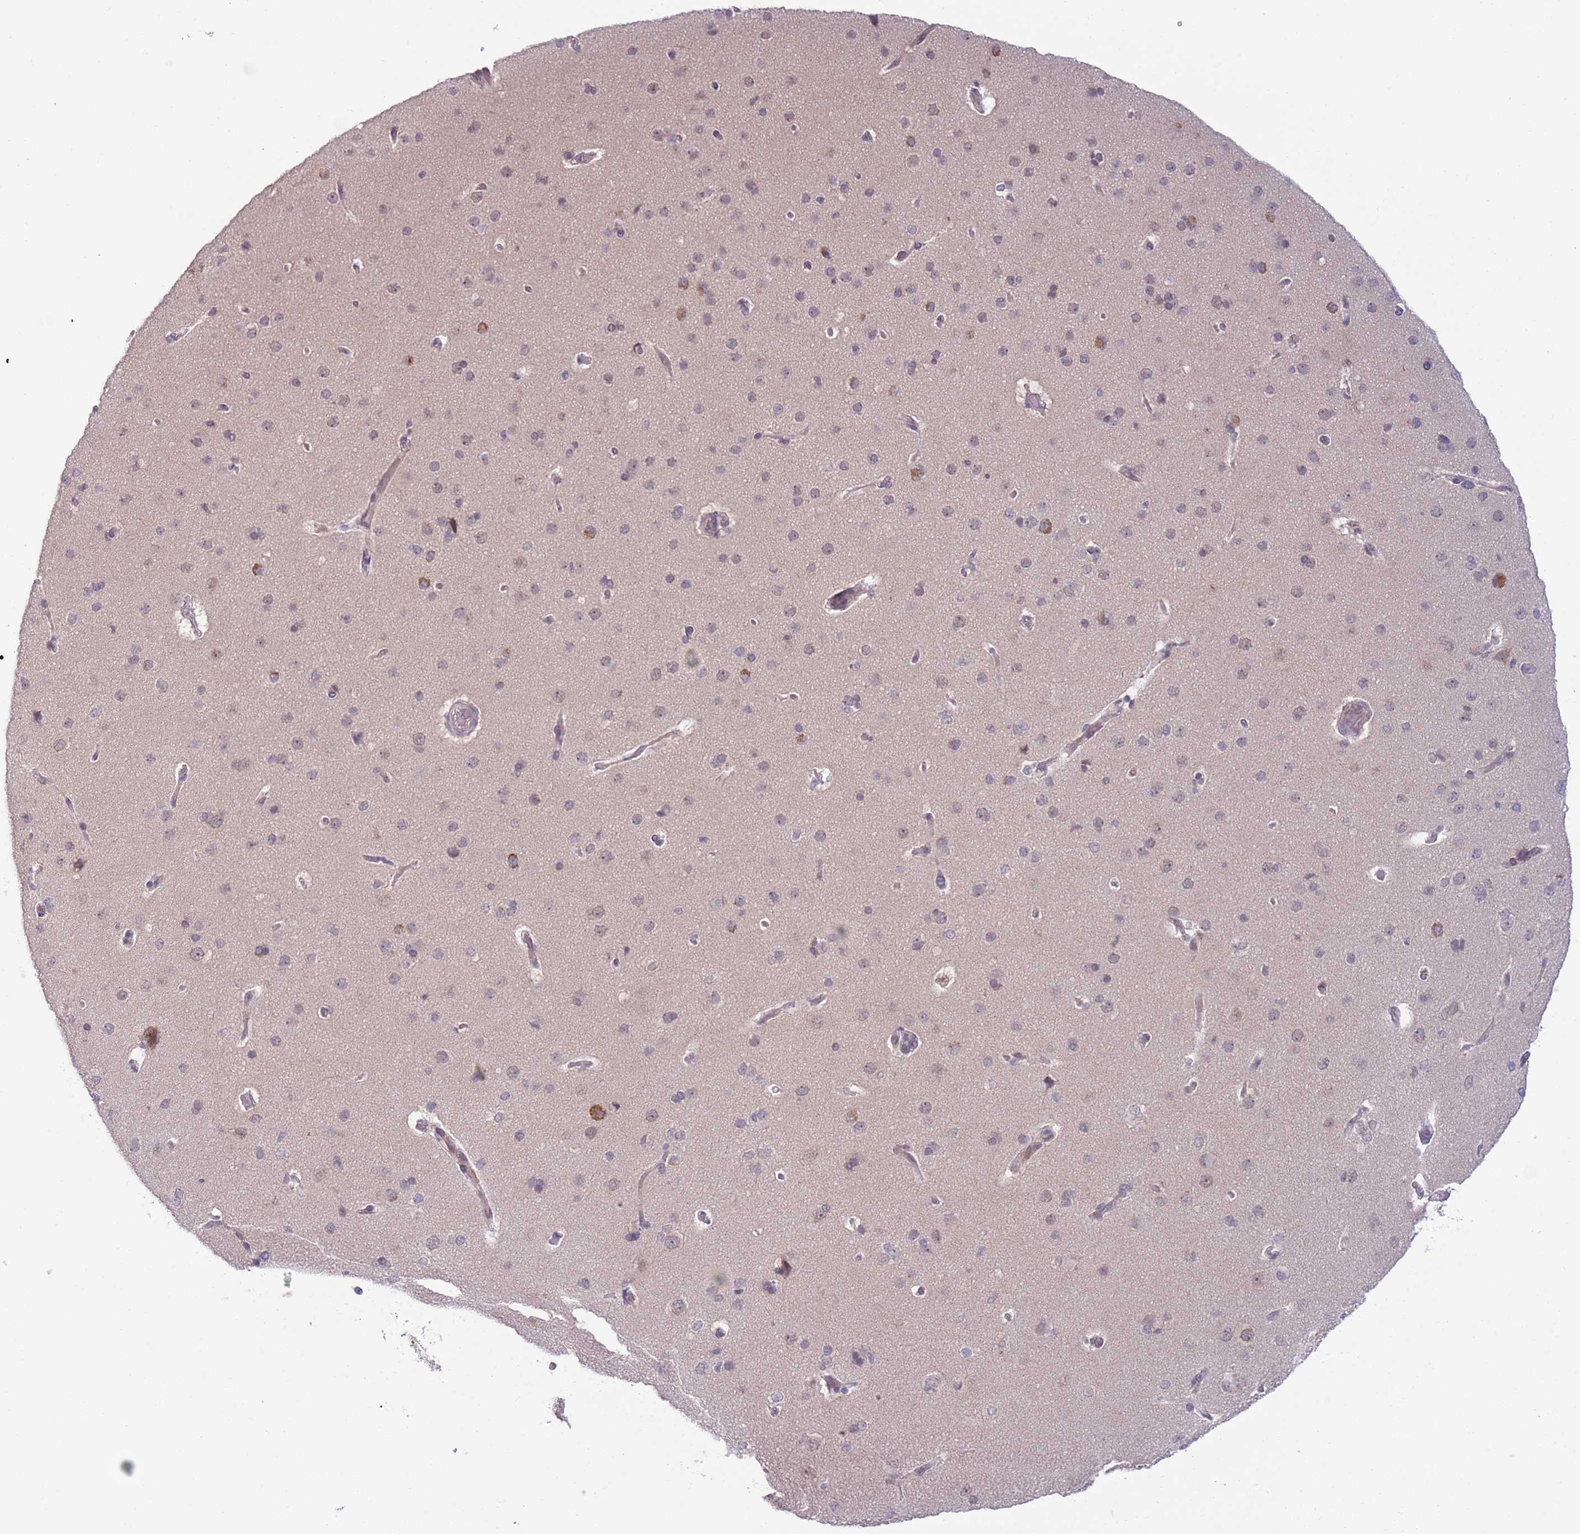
{"staining": {"intensity": "negative", "quantity": "none", "location": "none"}, "tissue": "cerebral cortex", "cell_type": "Endothelial cells", "image_type": "normal", "snomed": [{"axis": "morphology", "description": "Normal tissue, NOS"}, {"axis": "topography", "description": "Cerebral cortex"}], "caption": "This is a image of immunohistochemistry staining of benign cerebral cortex, which shows no positivity in endothelial cells.", "gene": "TM2D1", "patient": {"sex": "male", "age": 62}}